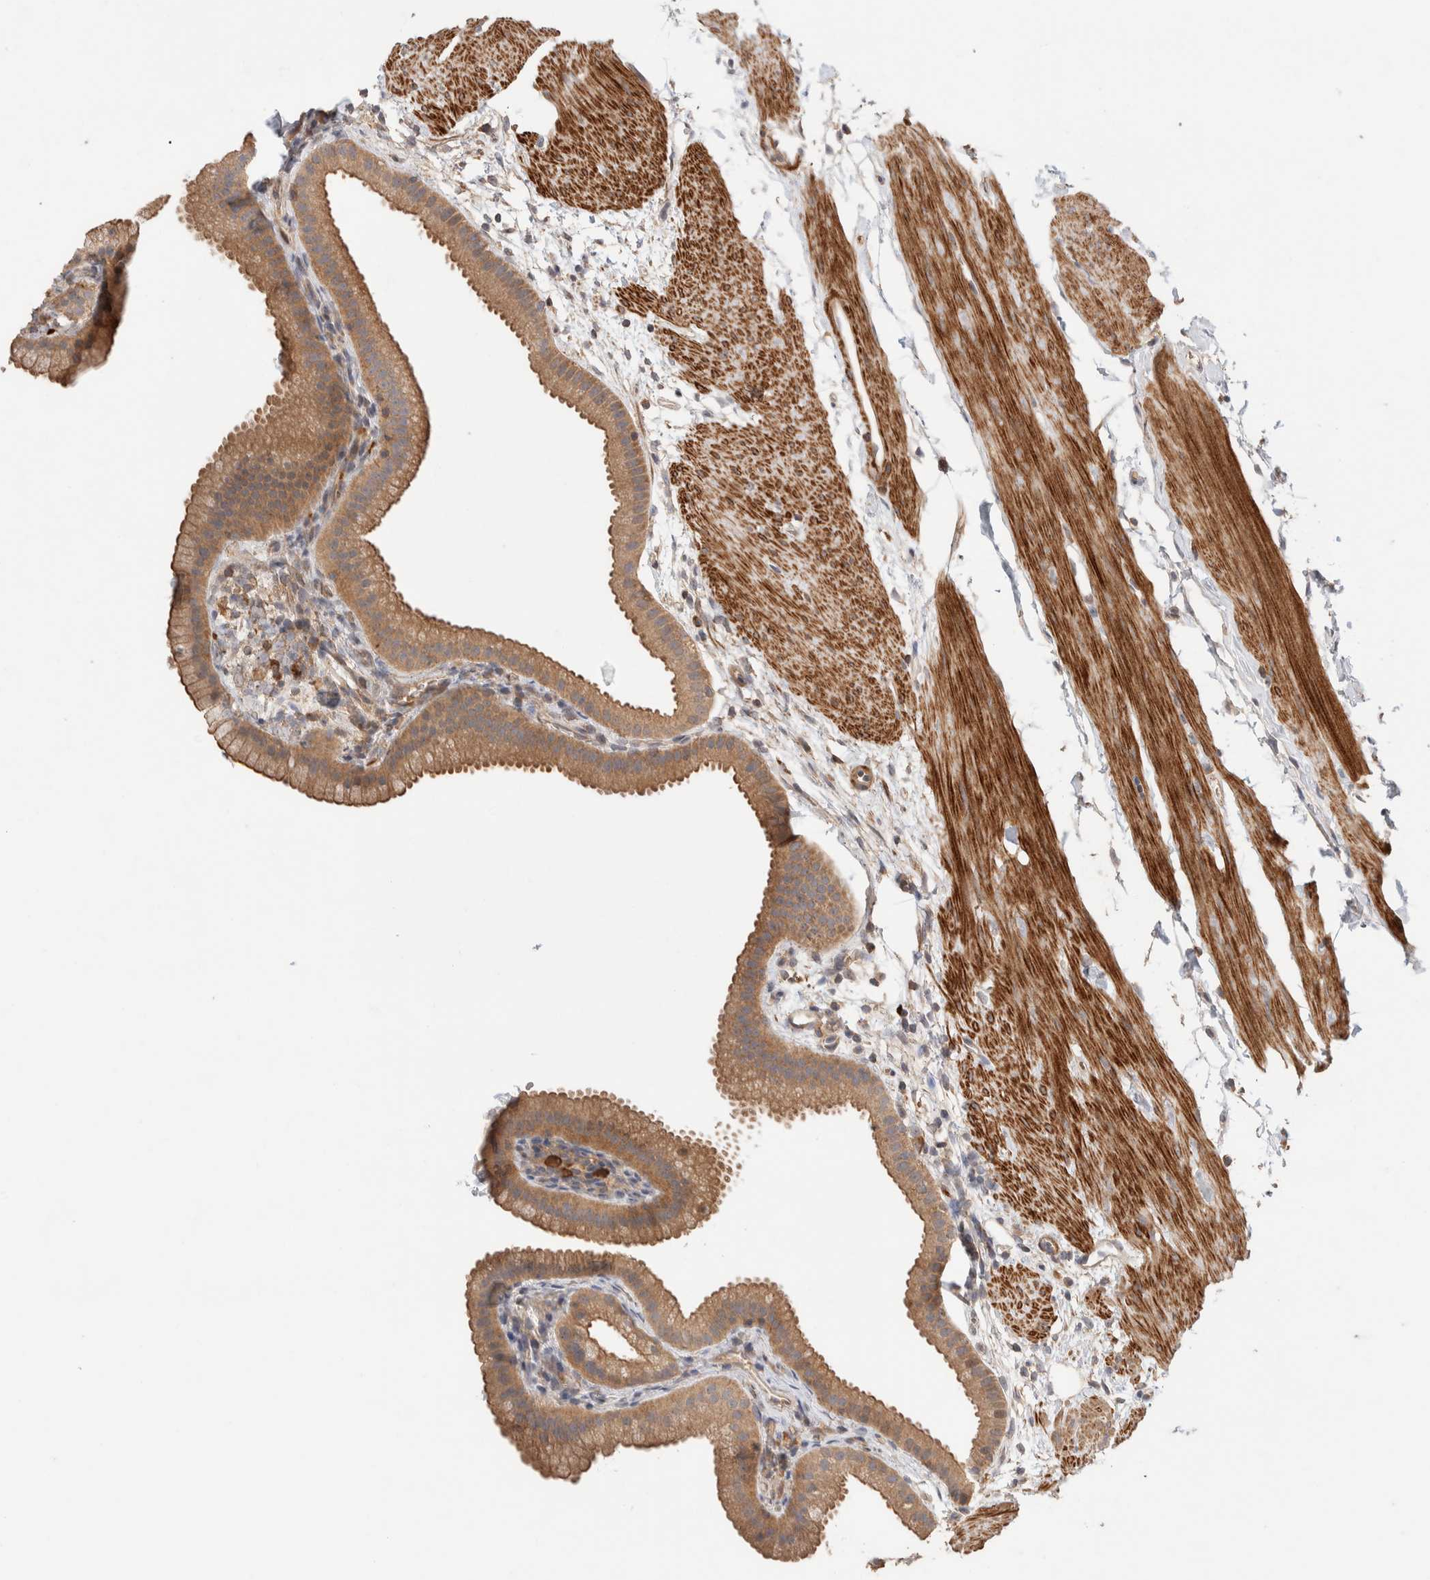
{"staining": {"intensity": "moderate", "quantity": ">75%", "location": "cytoplasmic/membranous"}, "tissue": "gallbladder", "cell_type": "Glandular cells", "image_type": "normal", "snomed": [{"axis": "morphology", "description": "Normal tissue, NOS"}, {"axis": "topography", "description": "Gallbladder"}], "caption": "DAB (3,3'-diaminobenzidine) immunohistochemical staining of normal human gallbladder shows moderate cytoplasmic/membranous protein staining in approximately >75% of glandular cells. The staining was performed using DAB (3,3'-diaminobenzidine) to visualize the protein expression in brown, while the nuclei were stained in blue with hematoxylin (Magnification: 20x).", "gene": "WDR91", "patient": {"sex": "female", "age": 64}}